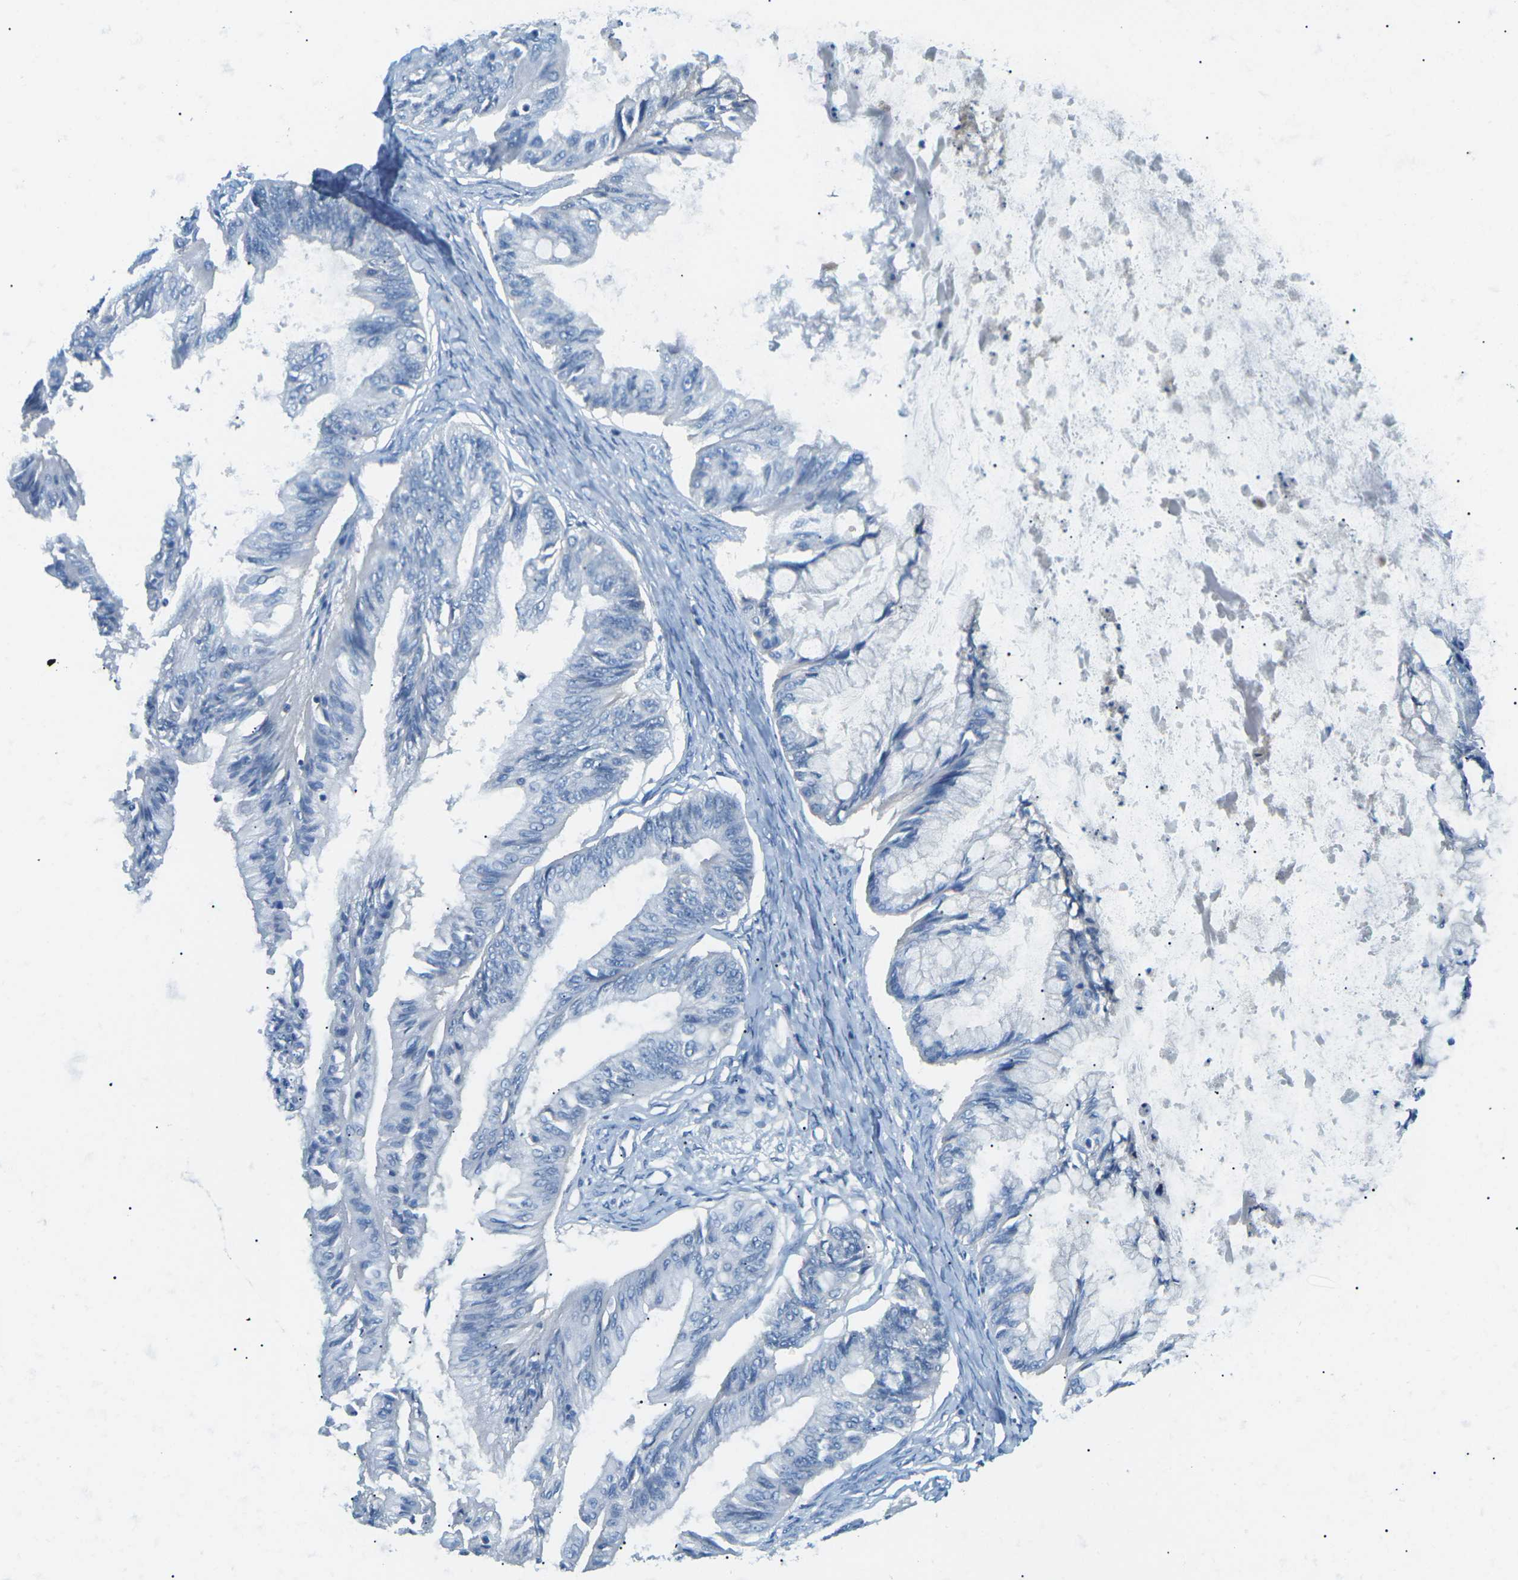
{"staining": {"intensity": "negative", "quantity": "none", "location": "none"}, "tissue": "ovarian cancer", "cell_type": "Tumor cells", "image_type": "cancer", "snomed": [{"axis": "morphology", "description": "Cystadenocarcinoma, mucinous, NOS"}, {"axis": "topography", "description": "Ovary"}], "caption": "Micrograph shows no protein staining in tumor cells of ovarian cancer (mucinous cystadenocarcinoma) tissue. (DAB IHC visualized using brightfield microscopy, high magnification).", "gene": "CD47", "patient": {"sex": "female", "age": 57}}